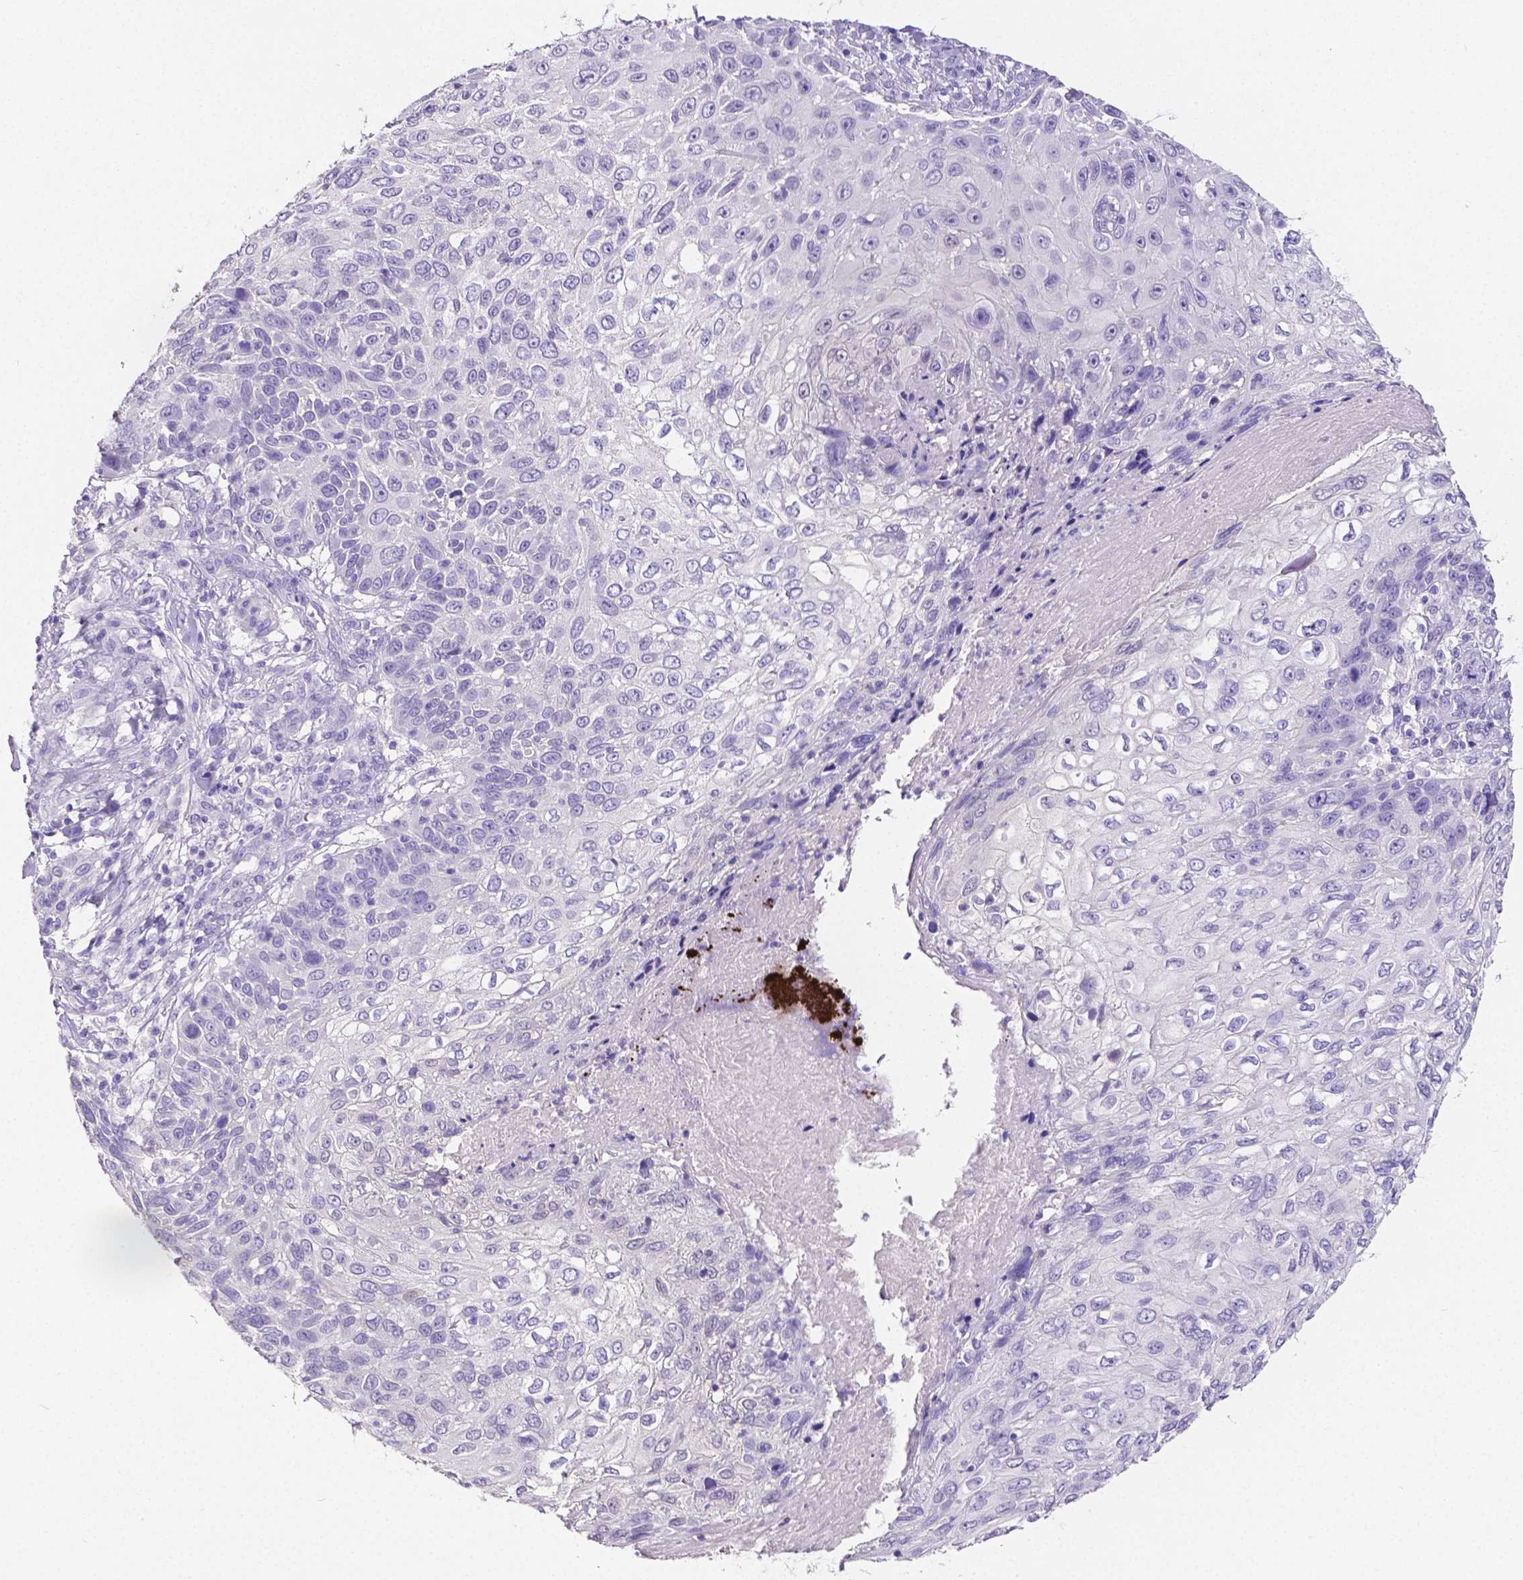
{"staining": {"intensity": "negative", "quantity": "none", "location": "none"}, "tissue": "skin cancer", "cell_type": "Tumor cells", "image_type": "cancer", "snomed": [{"axis": "morphology", "description": "Squamous cell carcinoma, NOS"}, {"axis": "topography", "description": "Skin"}], "caption": "This is a histopathology image of immunohistochemistry (IHC) staining of skin cancer (squamous cell carcinoma), which shows no staining in tumor cells. (Brightfield microscopy of DAB immunohistochemistry (IHC) at high magnification).", "gene": "SLC22A2", "patient": {"sex": "male", "age": 92}}